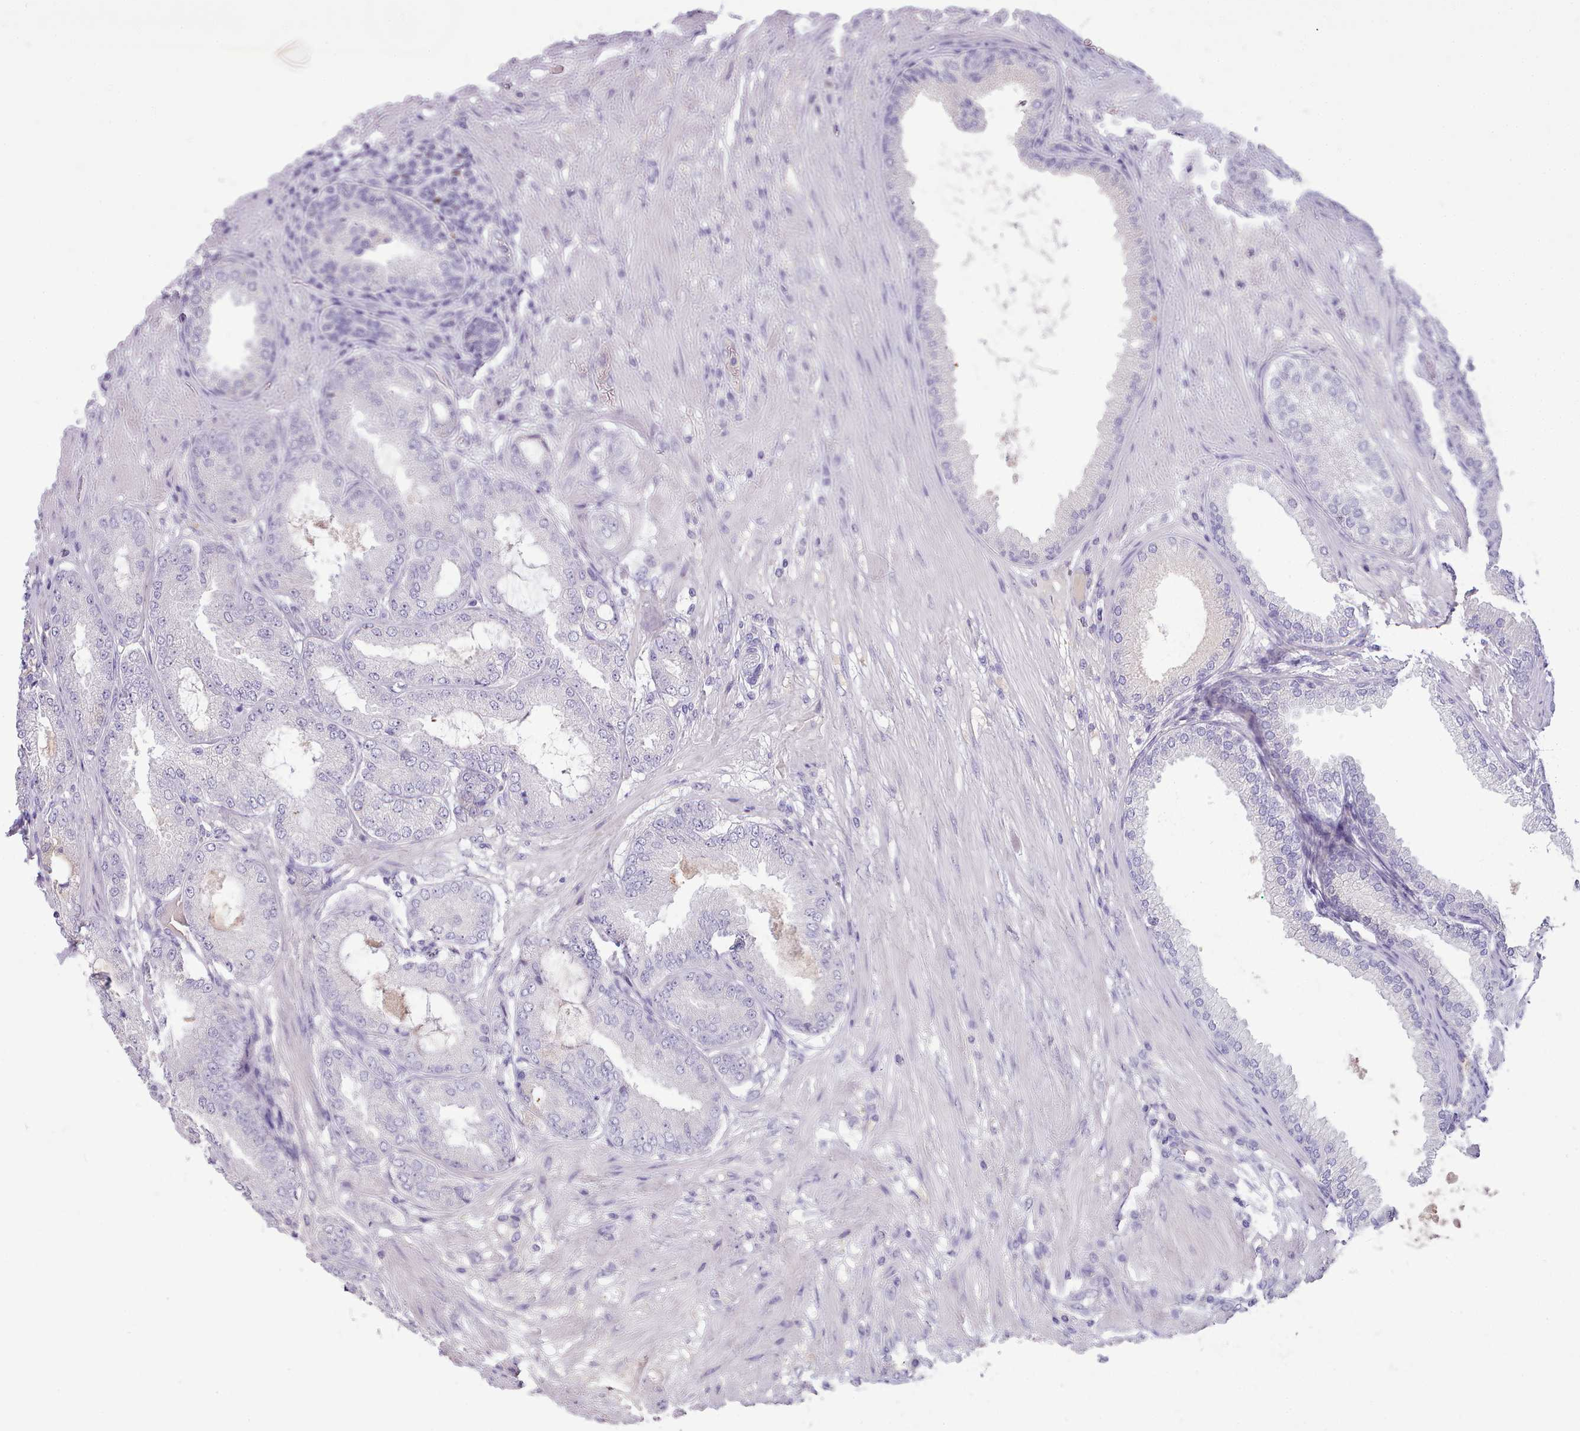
{"staining": {"intensity": "negative", "quantity": "none", "location": "none"}, "tissue": "prostate cancer", "cell_type": "Tumor cells", "image_type": "cancer", "snomed": [{"axis": "morphology", "description": "Adenocarcinoma, High grade"}, {"axis": "topography", "description": "Prostate"}], "caption": "A high-resolution photomicrograph shows immunohistochemistry (IHC) staining of prostate cancer (high-grade adenocarcinoma), which reveals no significant staining in tumor cells. (DAB IHC with hematoxylin counter stain).", "gene": "TOX2", "patient": {"sex": "male", "age": 71}}